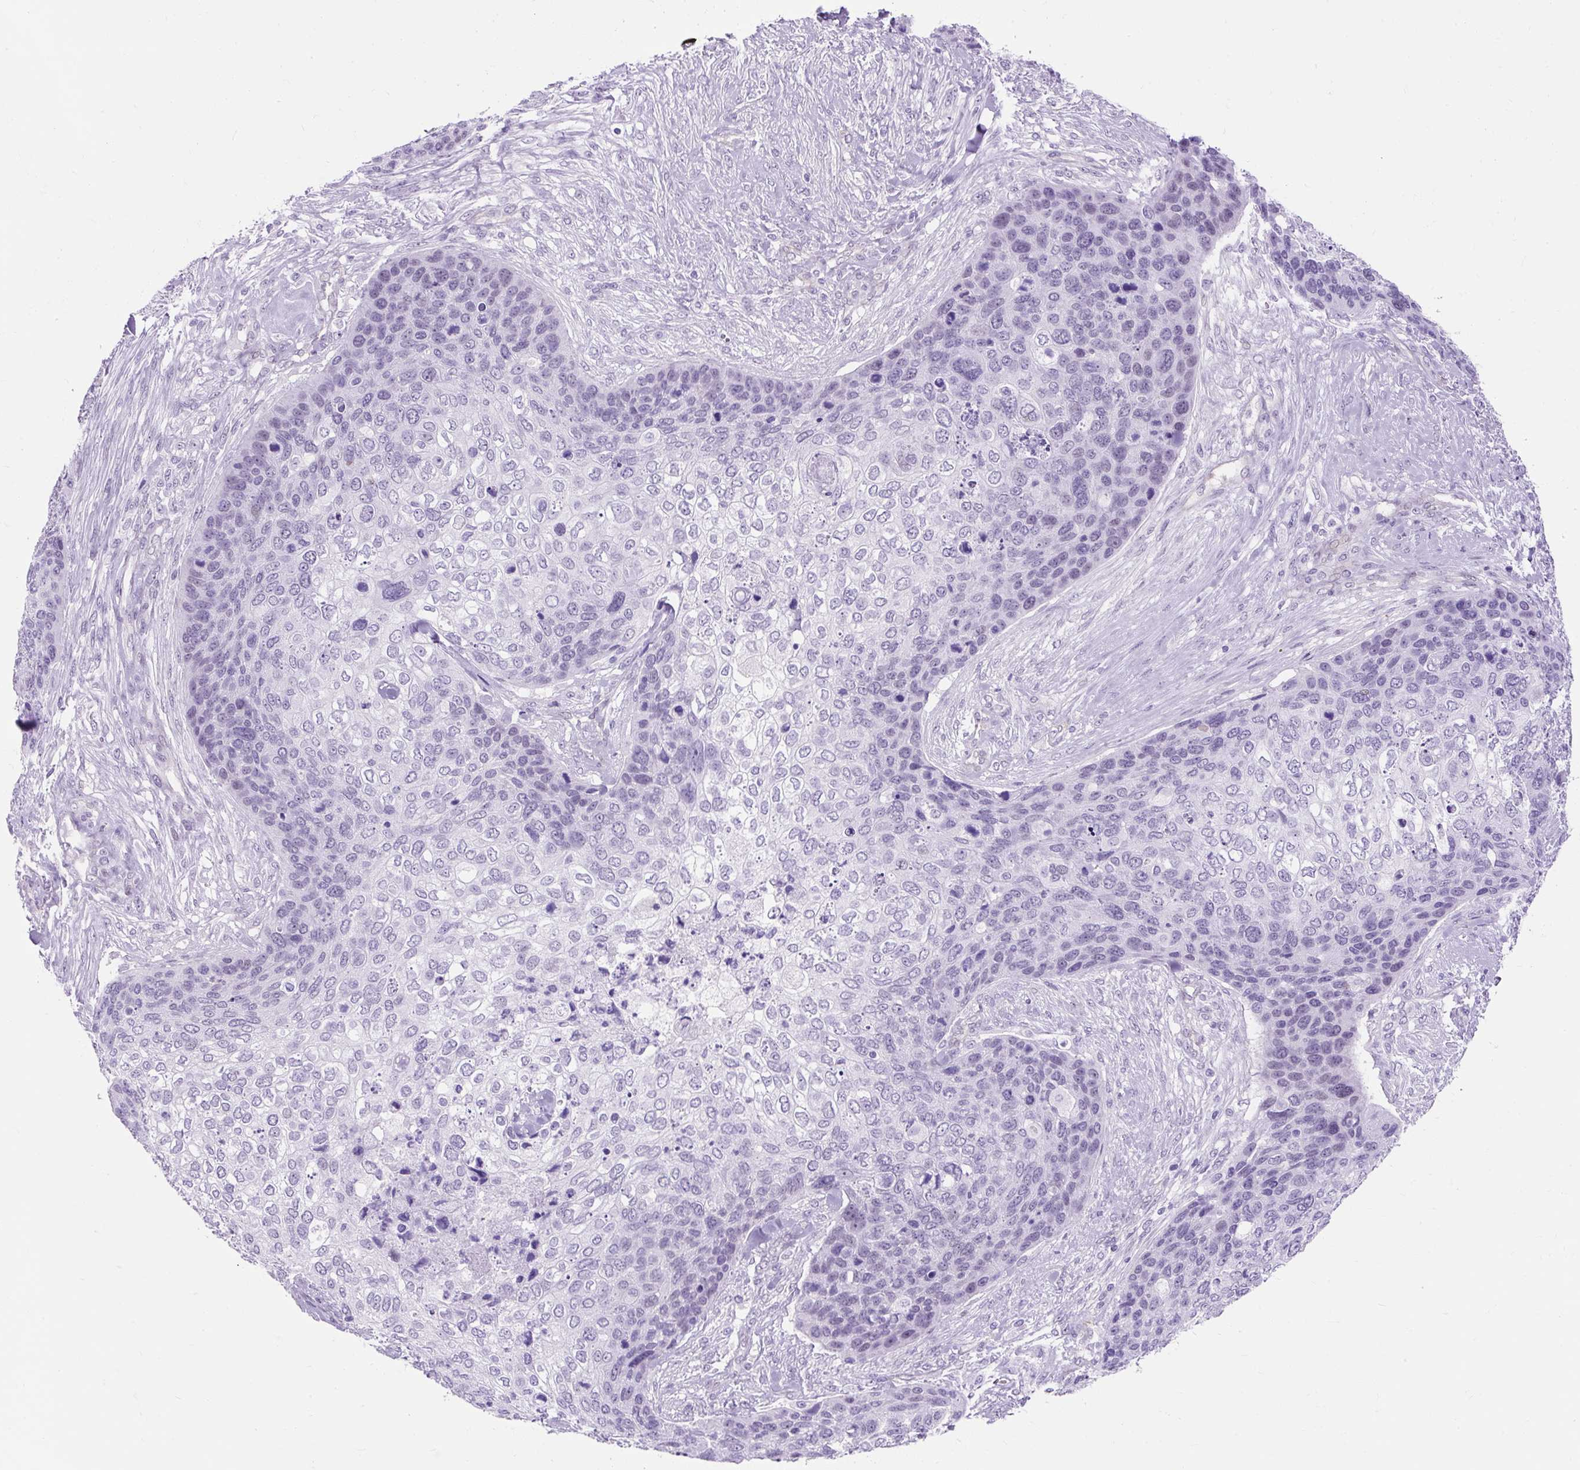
{"staining": {"intensity": "negative", "quantity": "none", "location": "none"}, "tissue": "skin cancer", "cell_type": "Tumor cells", "image_type": "cancer", "snomed": [{"axis": "morphology", "description": "Basal cell carcinoma"}, {"axis": "topography", "description": "Skin"}], "caption": "Histopathology image shows no significant protein positivity in tumor cells of basal cell carcinoma (skin).", "gene": "KRT12", "patient": {"sex": "female", "age": 74}}